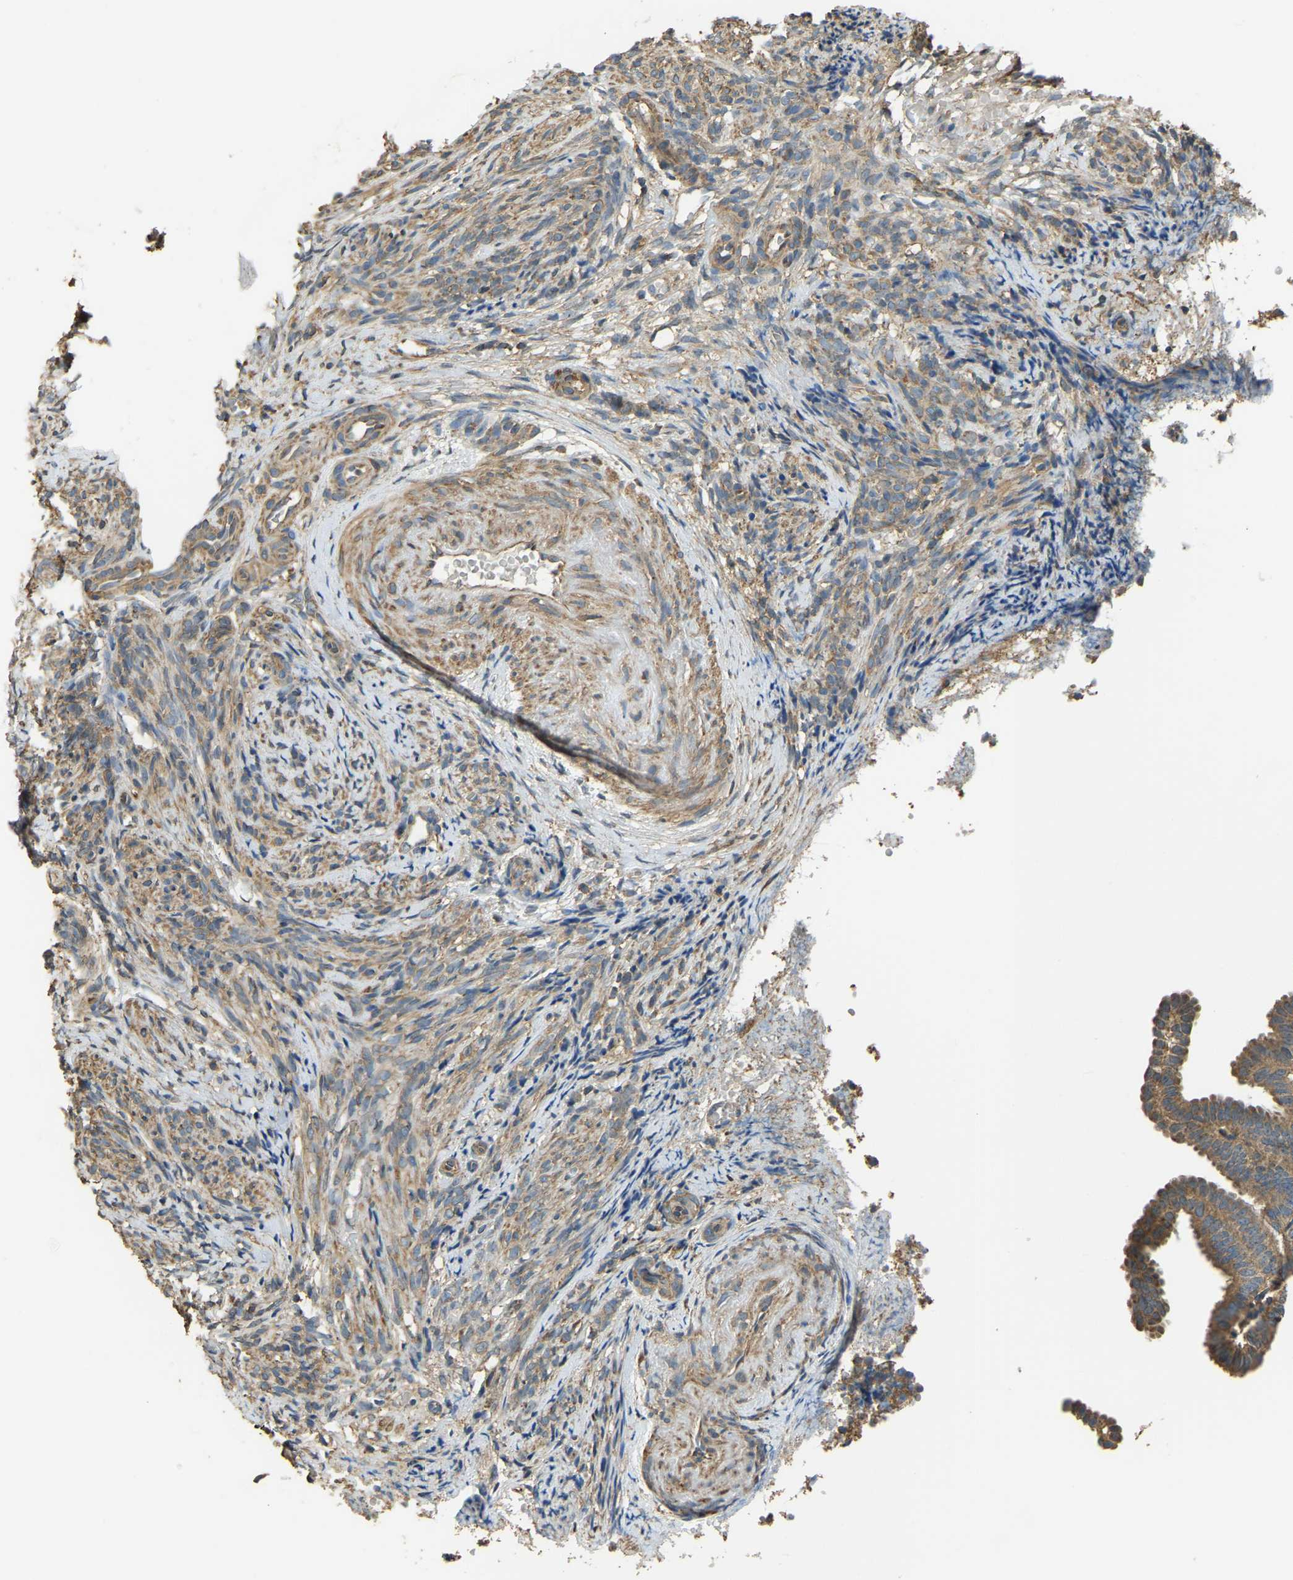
{"staining": {"intensity": "moderate", "quantity": ">75%", "location": "cytoplasmic/membranous"}, "tissue": "endometrial cancer", "cell_type": "Tumor cells", "image_type": "cancer", "snomed": [{"axis": "morphology", "description": "Adenocarcinoma, NOS"}, {"axis": "topography", "description": "Endometrium"}], "caption": "Immunohistochemistry histopathology image of neoplastic tissue: human endometrial cancer stained using immunohistochemistry (IHC) shows medium levels of moderate protein expression localized specifically in the cytoplasmic/membranous of tumor cells, appearing as a cytoplasmic/membranous brown color.", "gene": "GNG2", "patient": {"sex": "female", "age": 58}}